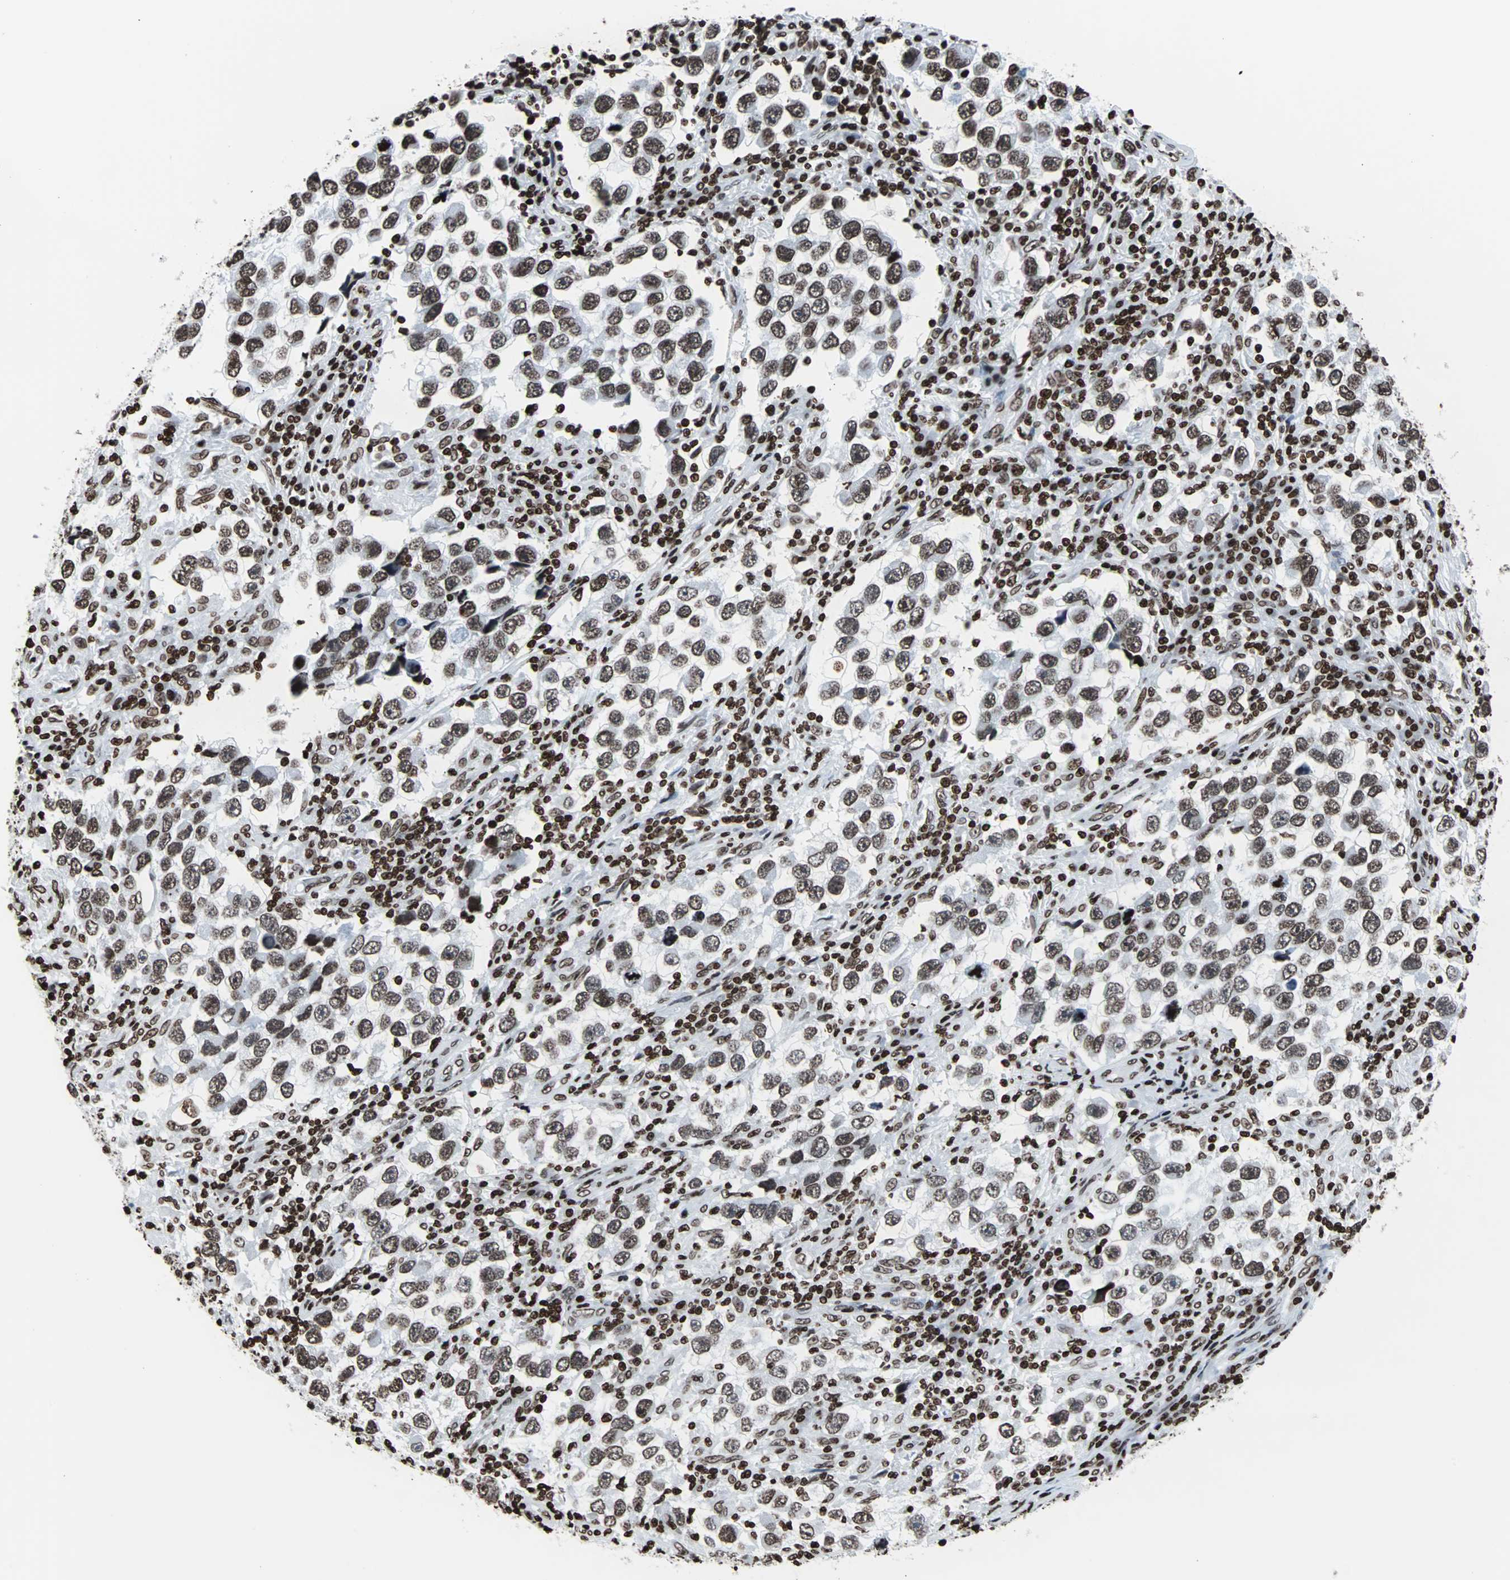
{"staining": {"intensity": "strong", "quantity": ">75%", "location": "nuclear"}, "tissue": "testis cancer", "cell_type": "Tumor cells", "image_type": "cancer", "snomed": [{"axis": "morphology", "description": "Carcinoma, Embryonal, NOS"}, {"axis": "topography", "description": "Testis"}], "caption": "Immunohistochemical staining of human testis cancer demonstrates strong nuclear protein expression in approximately >75% of tumor cells.", "gene": "H2BC18", "patient": {"sex": "male", "age": 21}}